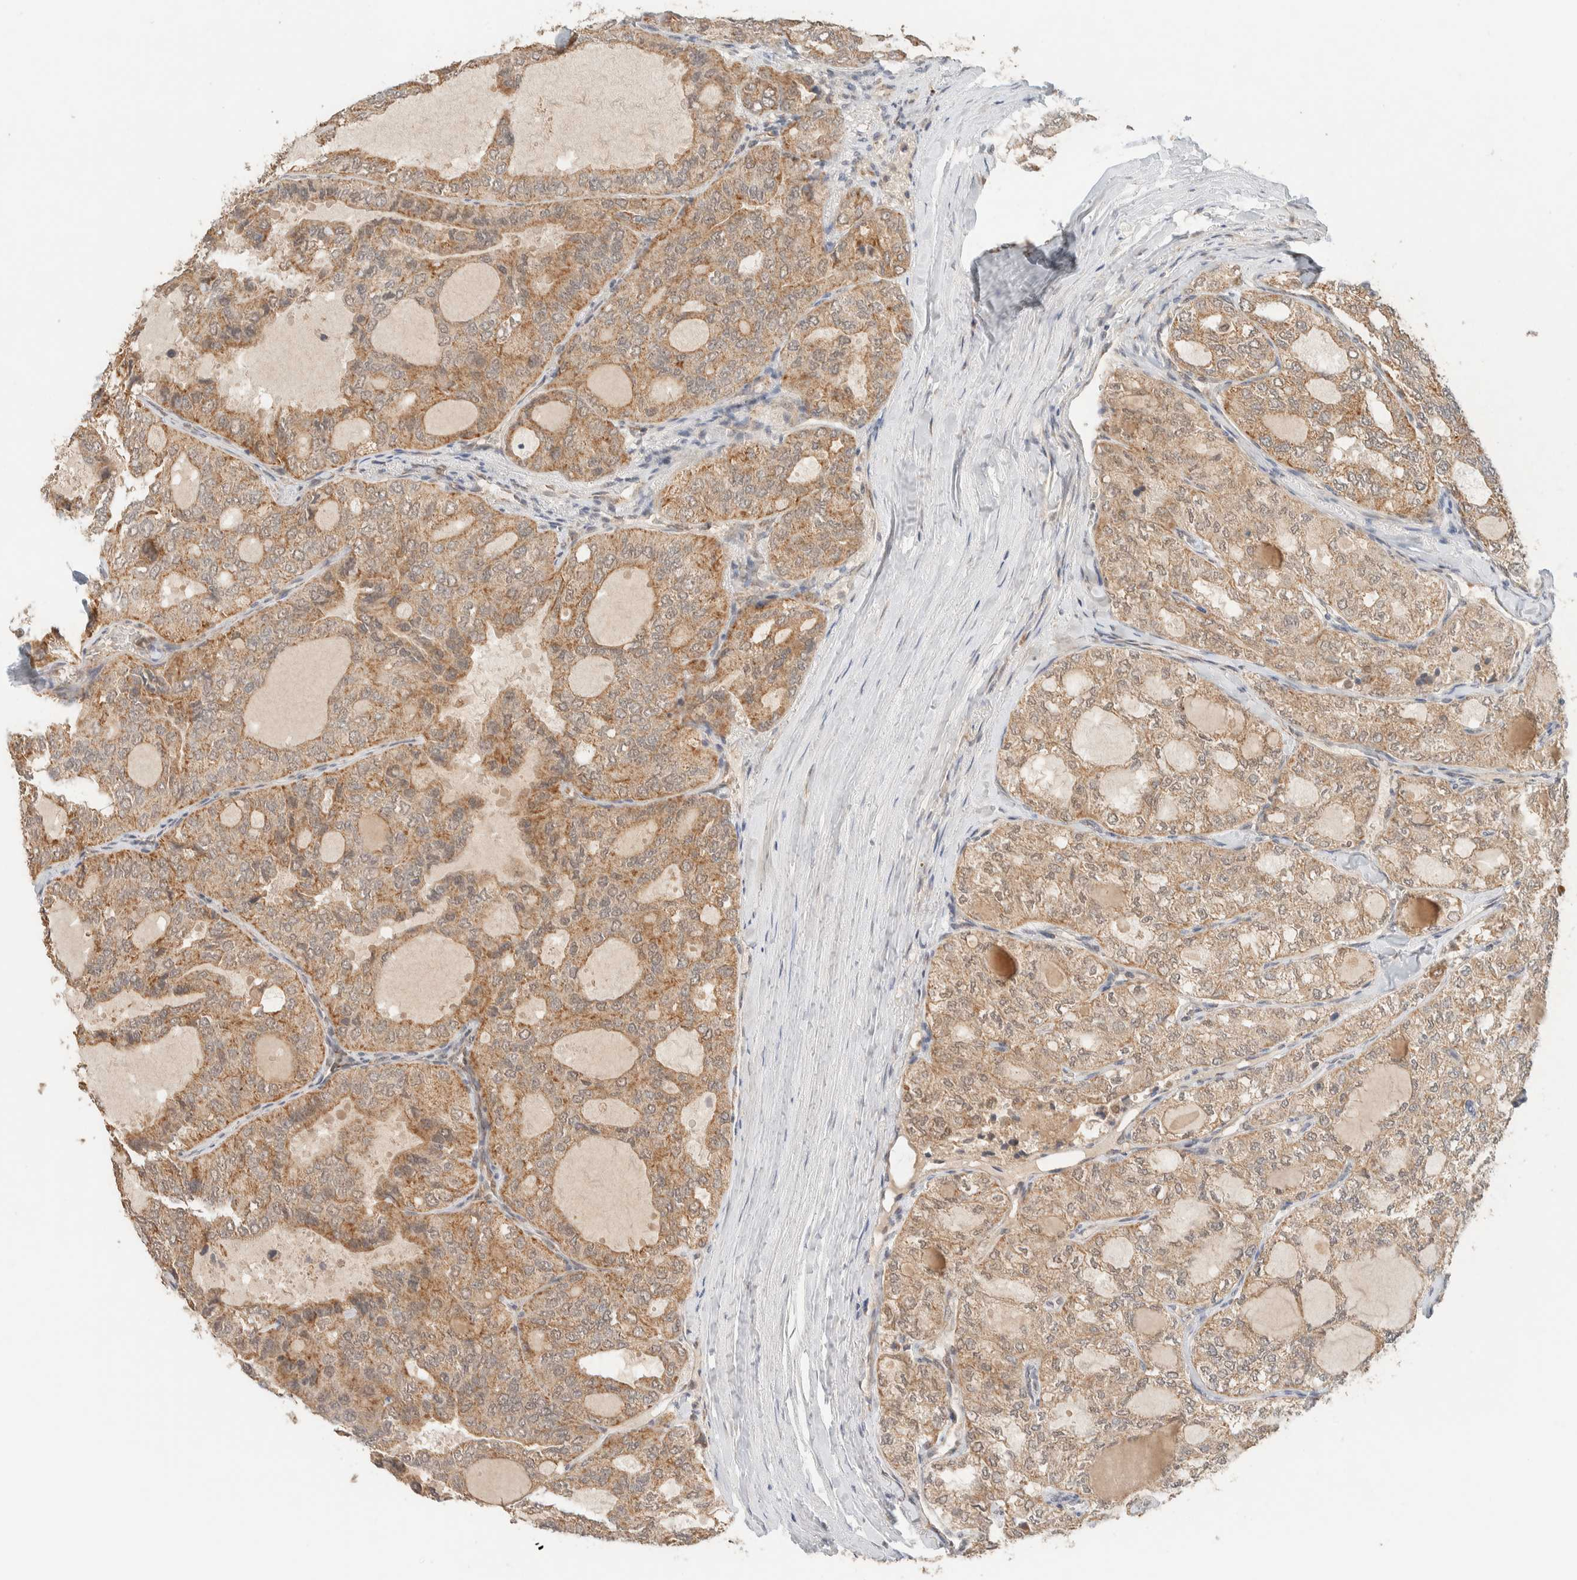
{"staining": {"intensity": "moderate", "quantity": ">75%", "location": "cytoplasmic/membranous"}, "tissue": "thyroid cancer", "cell_type": "Tumor cells", "image_type": "cancer", "snomed": [{"axis": "morphology", "description": "Follicular adenoma carcinoma, NOS"}, {"axis": "topography", "description": "Thyroid gland"}], "caption": "Follicular adenoma carcinoma (thyroid) was stained to show a protein in brown. There is medium levels of moderate cytoplasmic/membranous staining in approximately >75% of tumor cells.", "gene": "MRPL41", "patient": {"sex": "male", "age": 75}}